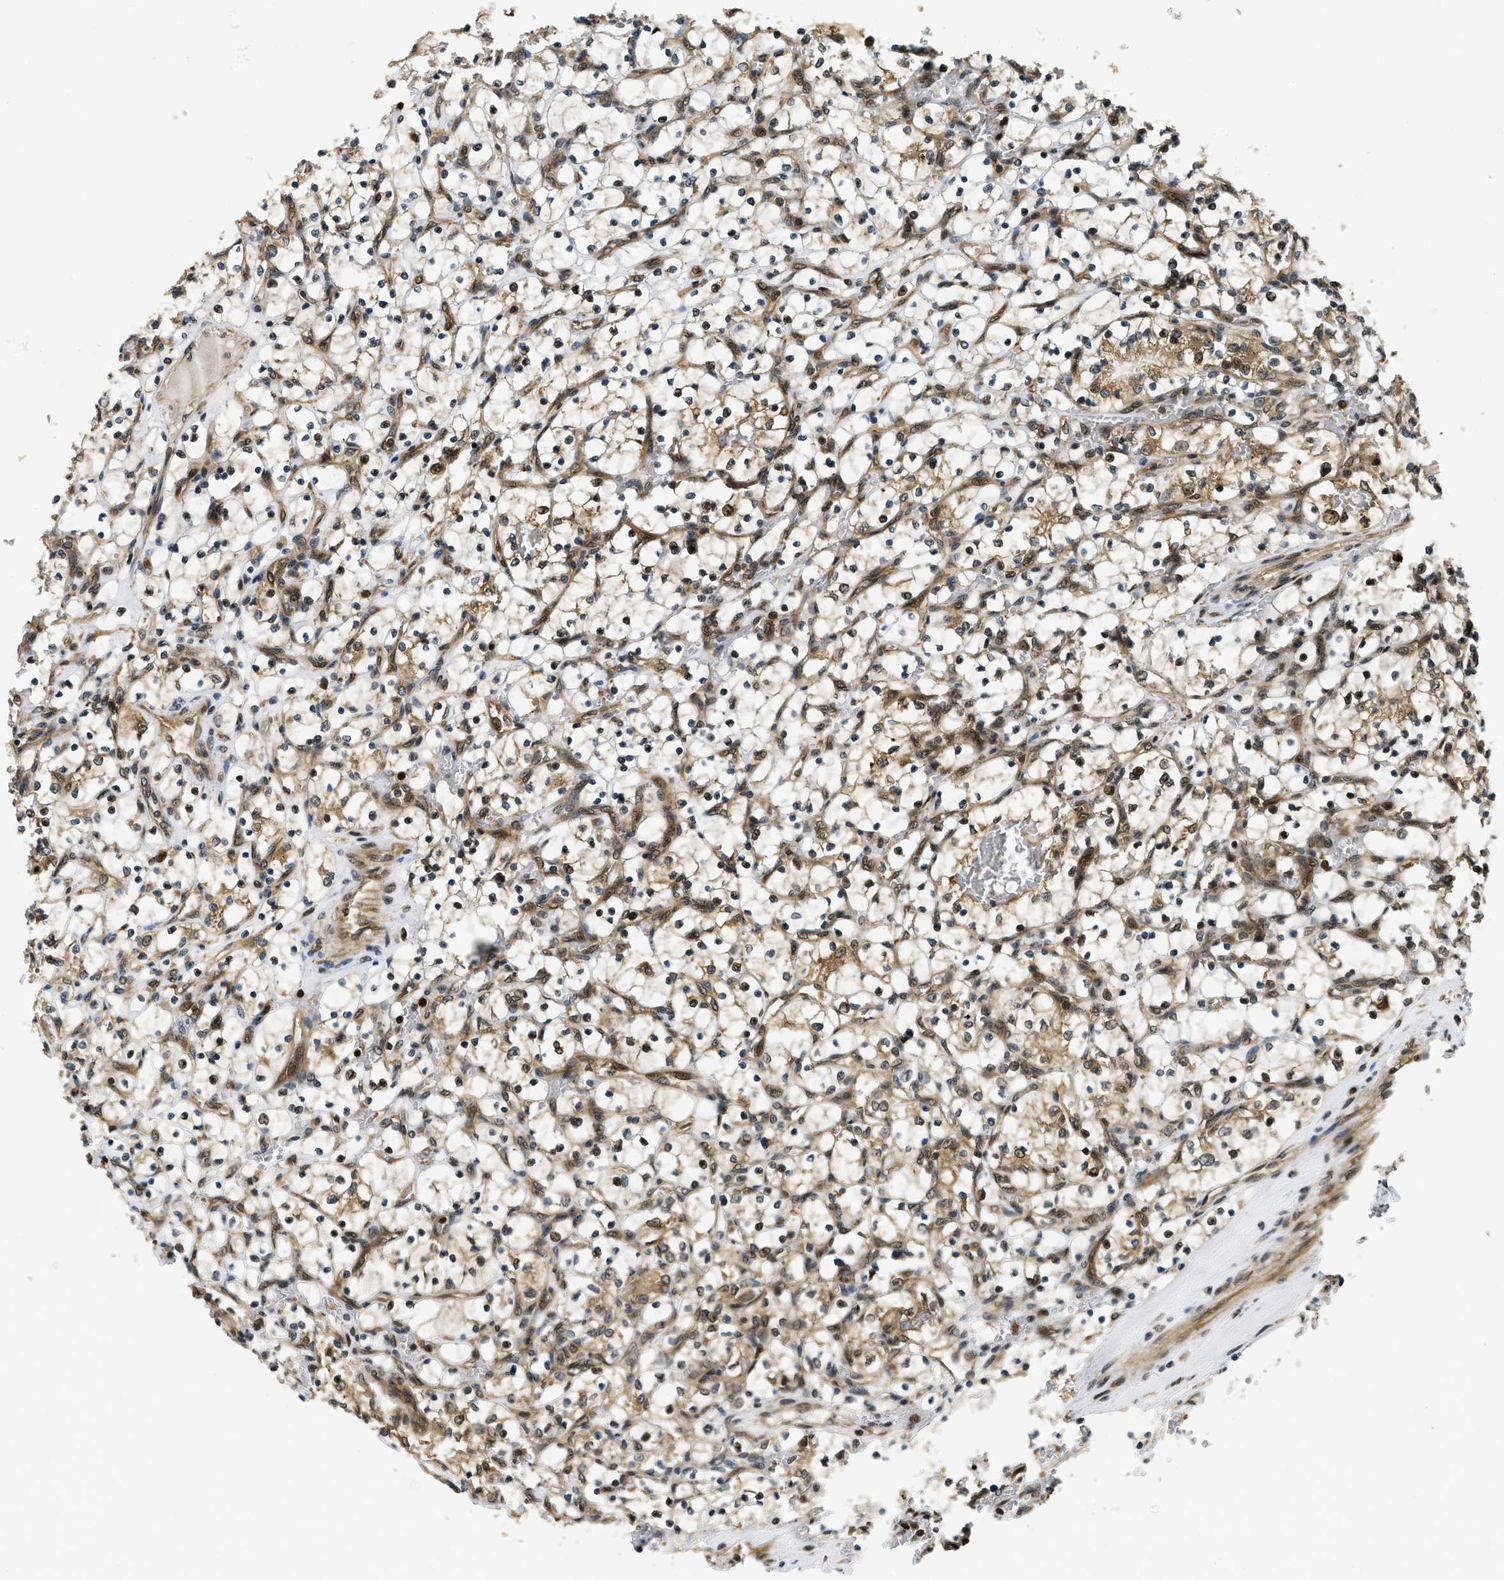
{"staining": {"intensity": "moderate", "quantity": "25%-75%", "location": "cytoplasmic/membranous,nuclear"}, "tissue": "renal cancer", "cell_type": "Tumor cells", "image_type": "cancer", "snomed": [{"axis": "morphology", "description": "Adenocarcinoma, NOS"}, {"axis": "topography", "description": "Kidney"}], "caption": "Renal cancer tissue exhibits moderate cytoplasmic/membranous and nuclear expression in about 25%-75% of tumor cells, visualized by immunohistochemistry. Nuclei are stained in blue.", "gene": "ADSL", "patient": {"sex": "female", "age": 69}}